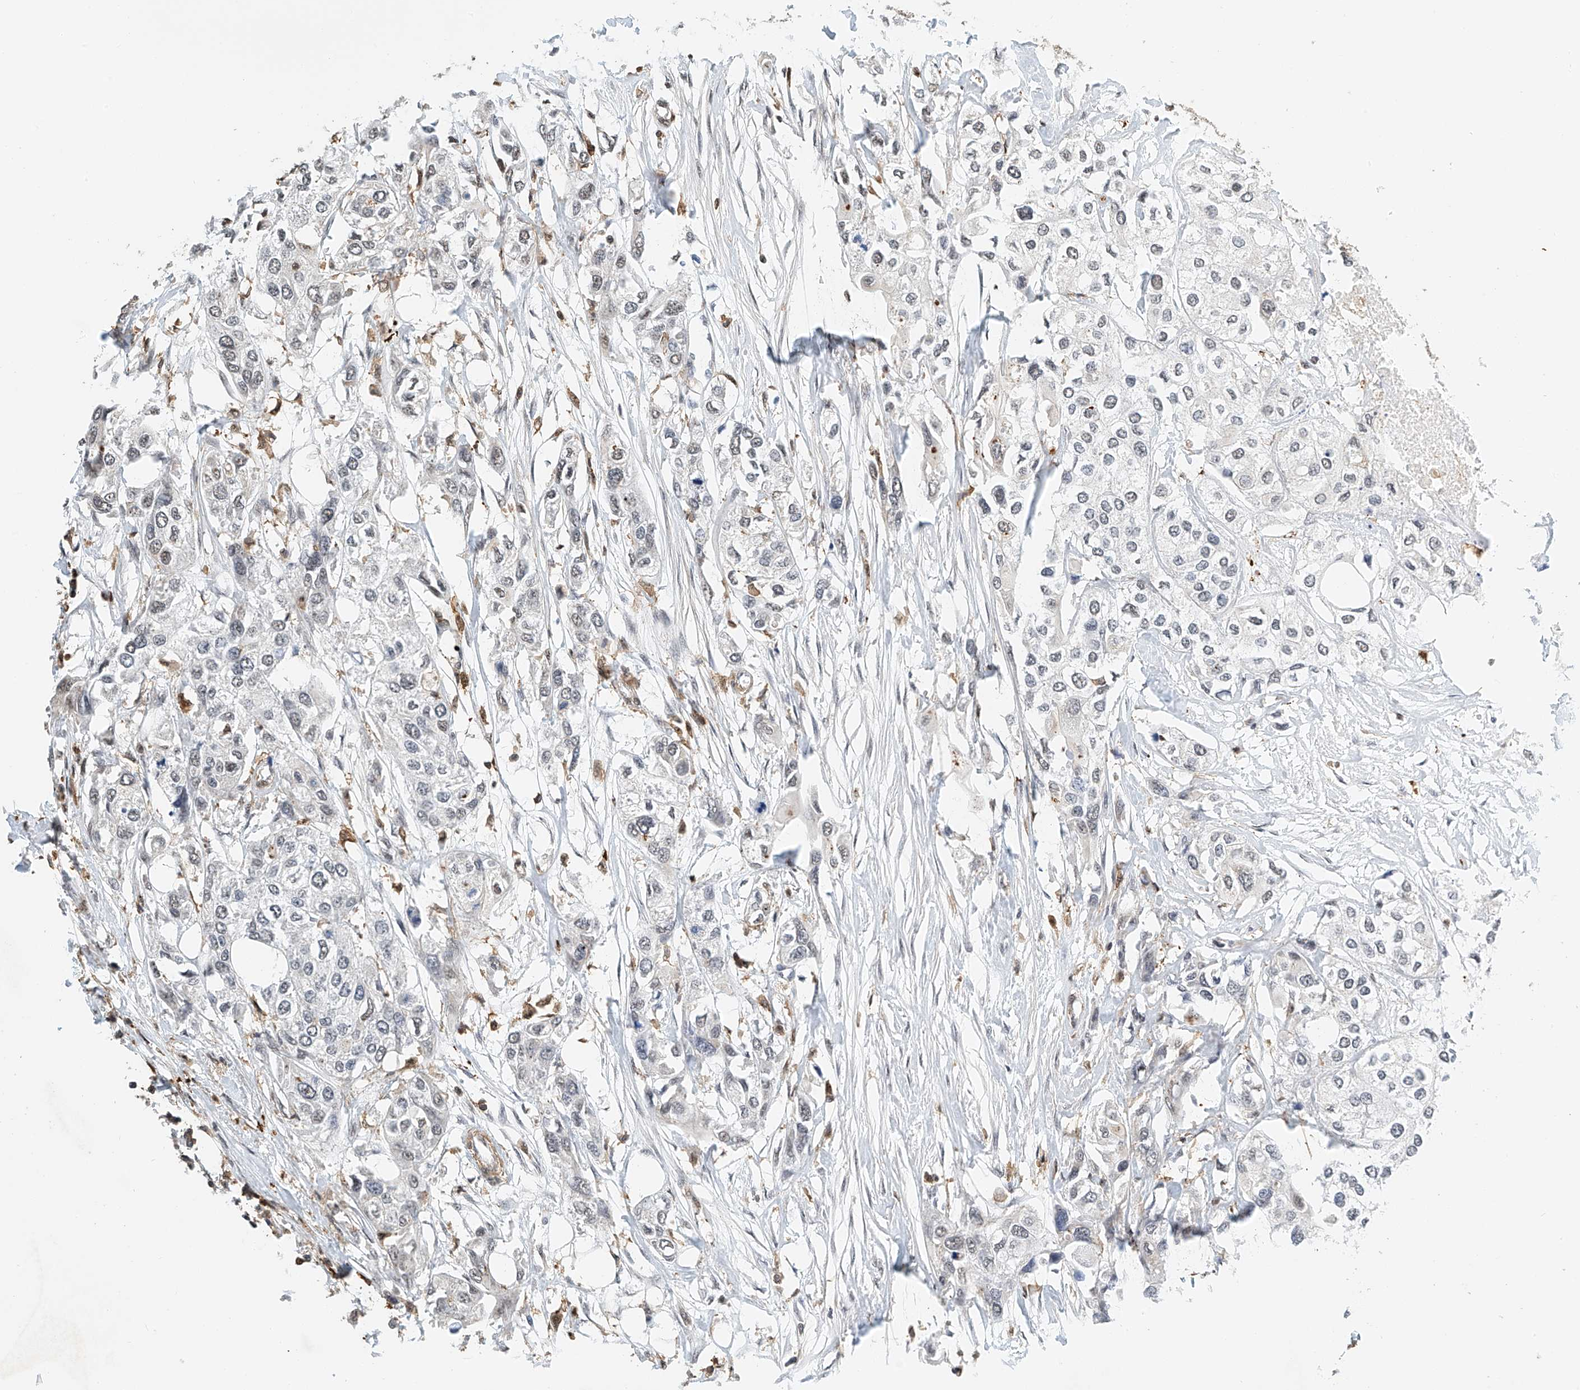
{"staining": {"intensity": "negative", "quantity": "none", "location": "none"}, "tissue": "urothelial cancer", "cell_type": "Tumor cells", "image_type": "cancer", "snomed": [{"axis": "morphology", "description": "Urothelial carcinoma, High grade"}, {"axis": "topography", "description": "Urinary bladder"}], "caption": "This is an immunohistochemistry micrograph of human high-grade urothelial carcinoma. There is no positivity in tumor cells.", "gene": "MICAL1", "patient": {"sex": "male", "age": 64}}